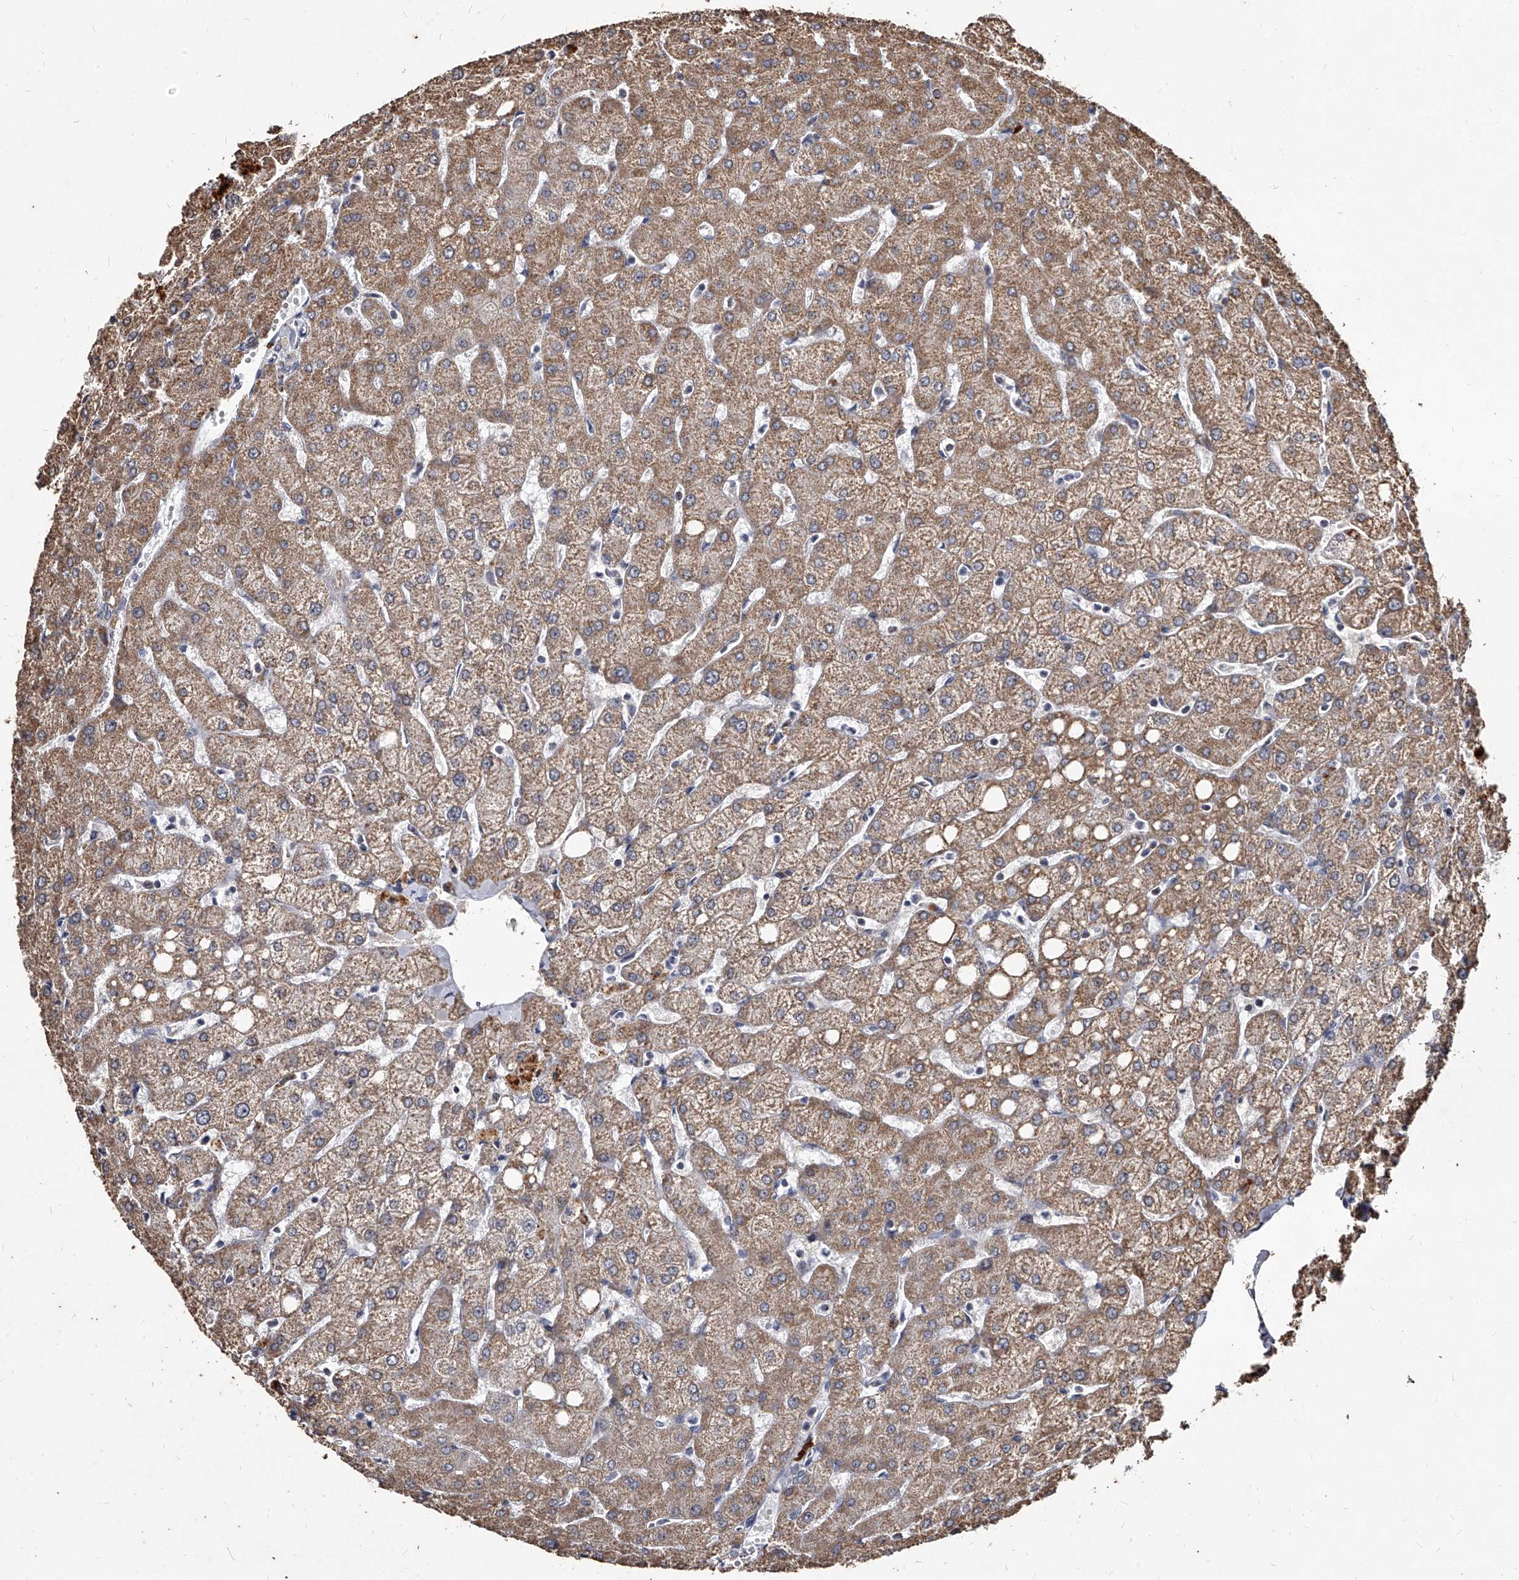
{"staining": {"intensity": "negative", "quantity": "none", "location": "none"}, "tissue": "liver", "cell_type": "Cholangiocytes", "image_type": "normal", "snomed": [{"axis": "morphology", "description": "Normal tissue, NOS"}, {"axis": "topography", "description": "Liver"}], "caption": "High magnification brightfield microscopy of benign liver stained with DAB (brown) and counterstained with hematoxylin (blue): cholangiocytes show no significant expression.", "gene": "GPR183", "patient": {"sex": "female", "age": 54}}